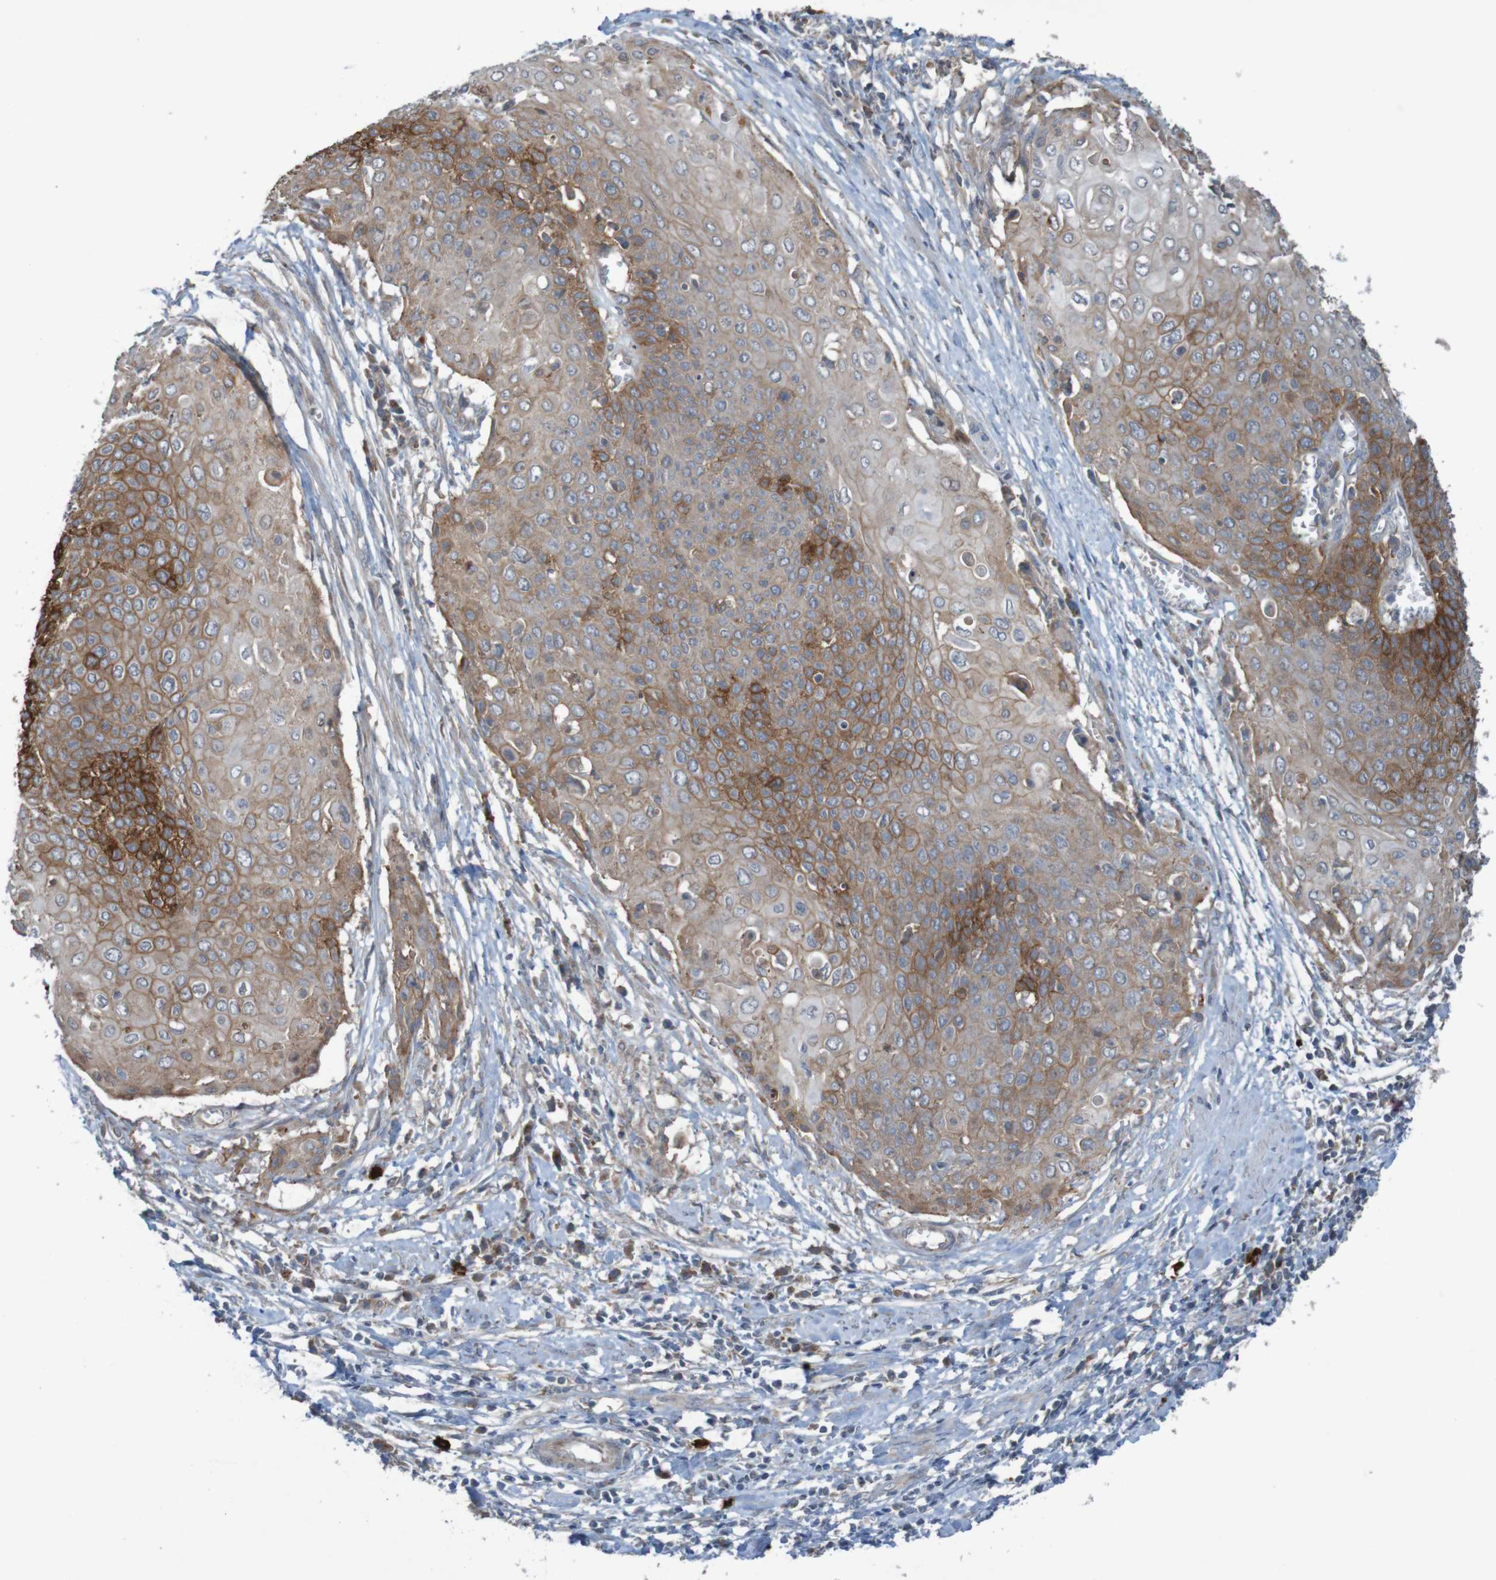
{"staining": {"intensity": "moderate", "quantity": ">75%", "location": "cytoplasmic/membranous"}, "tissue": "cervical cancer", "cell_type": "Tumor cells", "image_type": "cancer", "snomed": [{"axis": "morphology", "description": "Squamous cell carcinoma, NOS"}, {"axis": "topography", "description": "Cervix"}], "caption": "Brown immunohistochemical staining in human cervical cancer reveals moderate cytoplasmic/membranous staining in about >75% of tumor cells.", "gene": "B3GAT2", "patient": {"sex": "female", "age": 39}}